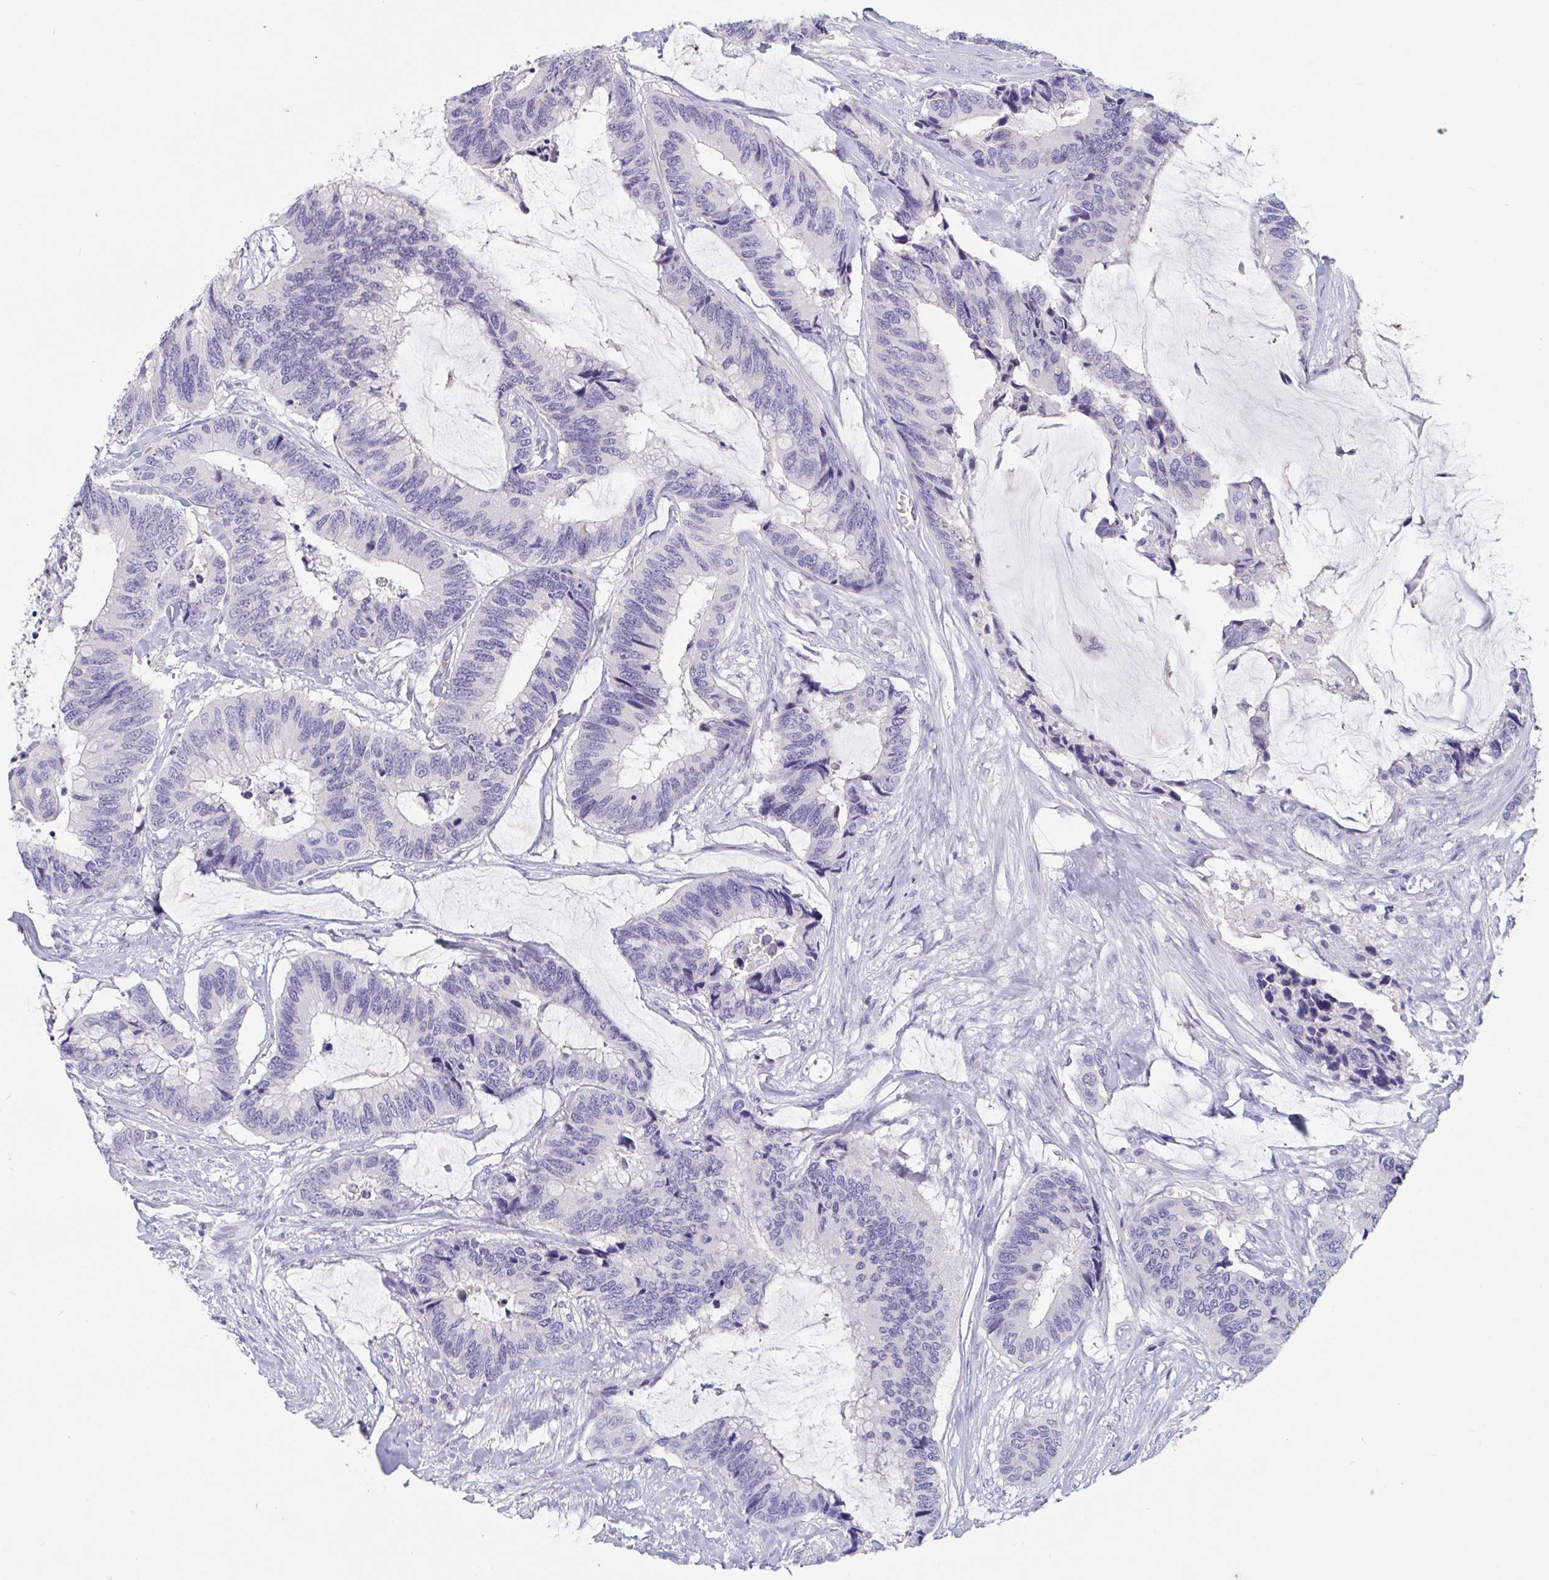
{"staining": {"intensity": "negative", "quantity": "none", "location": "none"}, "tissue": "colorectal cancer", "cell_type": "Tumor cells", "image_type": "cancer", "snomed": [{"axis": "morphology", "description": "Adenocarcinoma, NOS"}, {"axis": "topography", "description": "Rectum"}], "caption": "Tumor cells show no significant expression in colorectal cancer.", "gene": "ZNHIT2", "patient": {"sex": "female", "age": 59}}